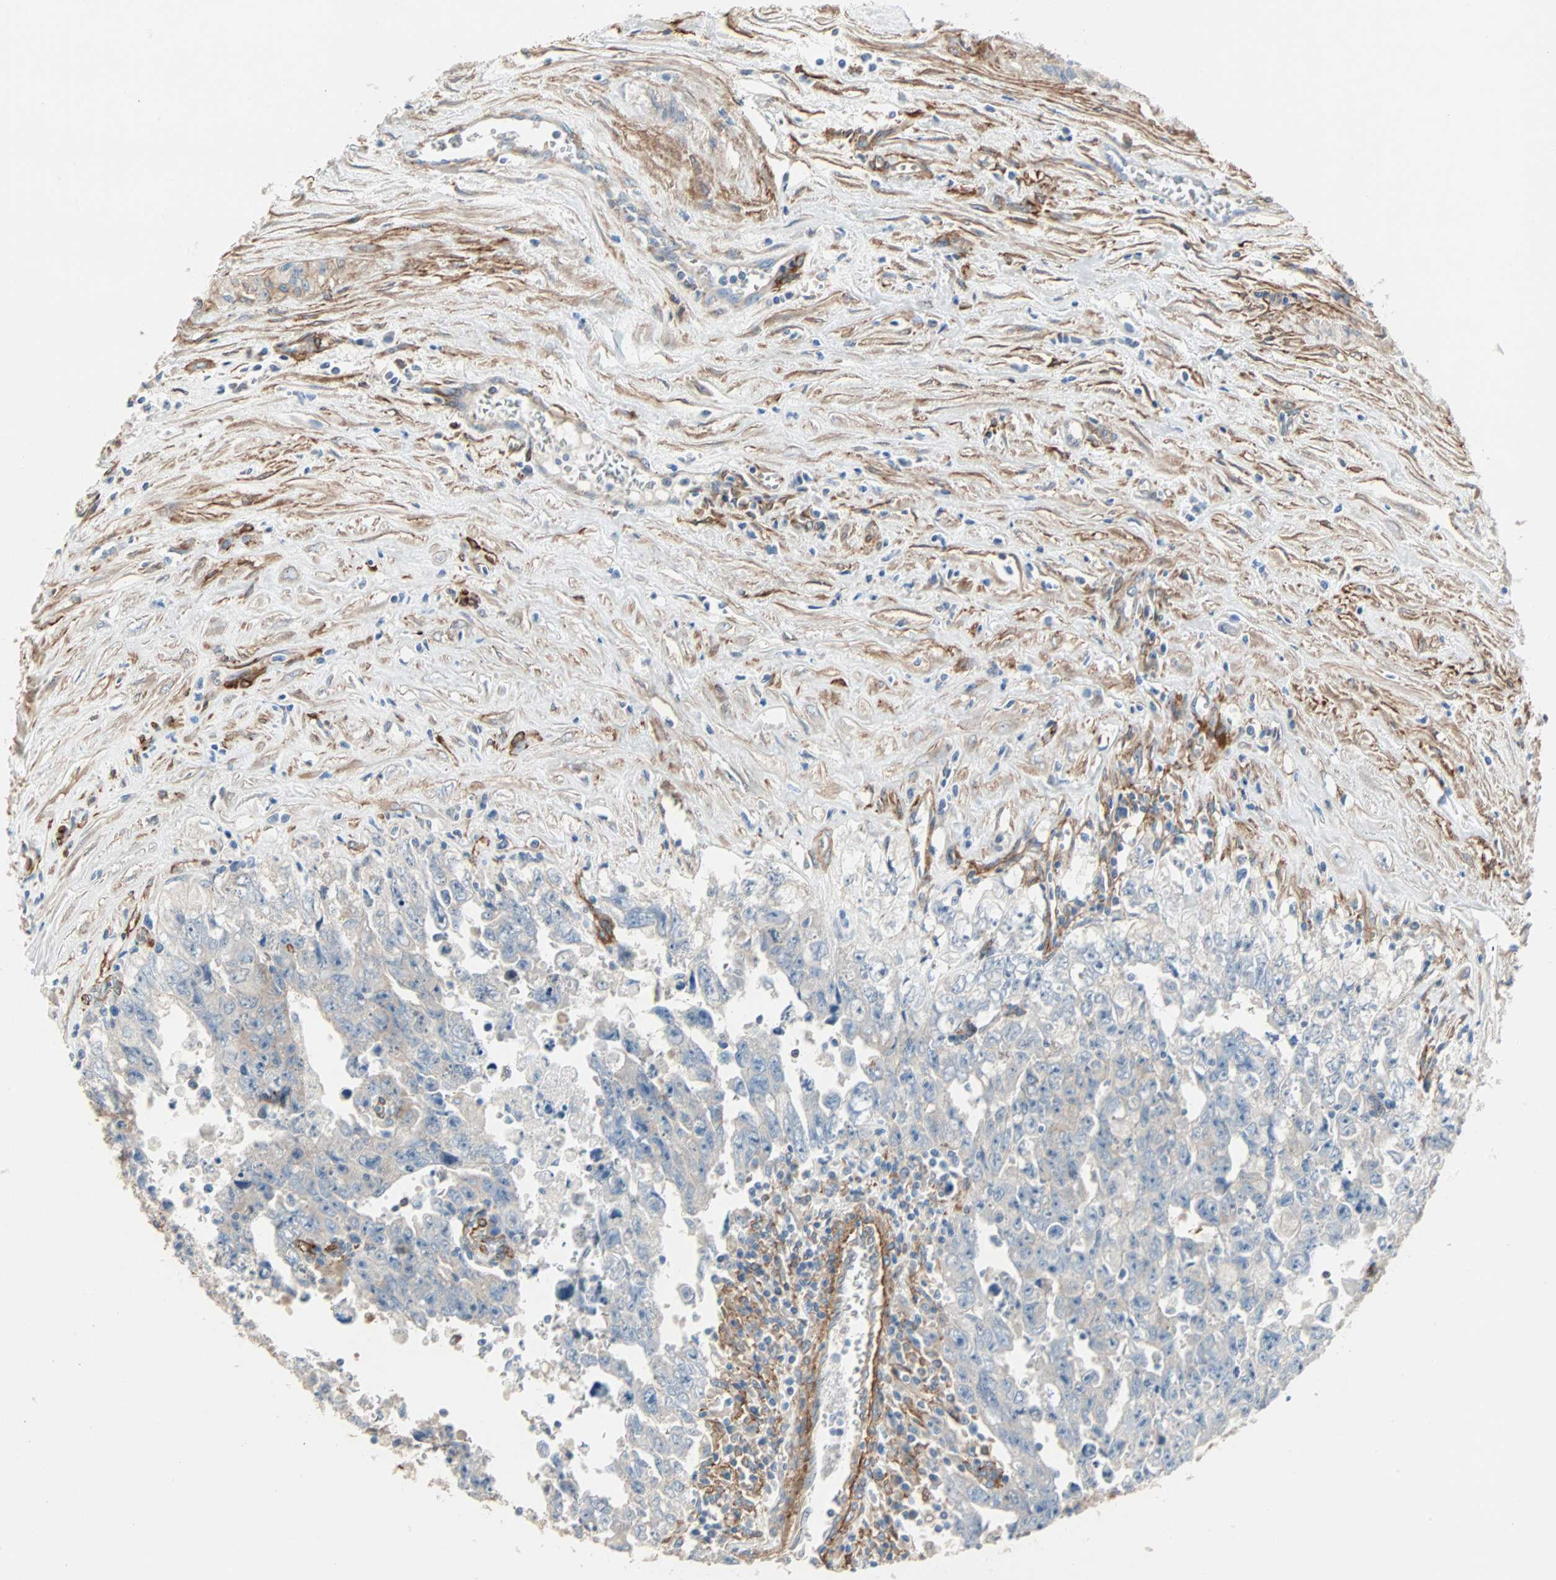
{"staining": {"intensity": "weak", "quantity": "25%-75%", "location": "cytoplasmic/membranous"}, "tissue": "testis cancer", "cell_type": "Tumor cells", "image_type": "cancer", "snomed": [{"axis": "morphology", "description": "Carcinoma, Embryonal, NOS"}, {"axis": "topography", "description": "Testis"}], "caption": "High-power microscopy captured an immunohistochemistry (IHC) histopathology image of testis embryonal carcinoma, revealing weak cytoplasmic/membranous staining in approximately 25%-75% of tumor cells.", "gene": "EPB41L2", "patient": {"sex": "male", "age": 28}}